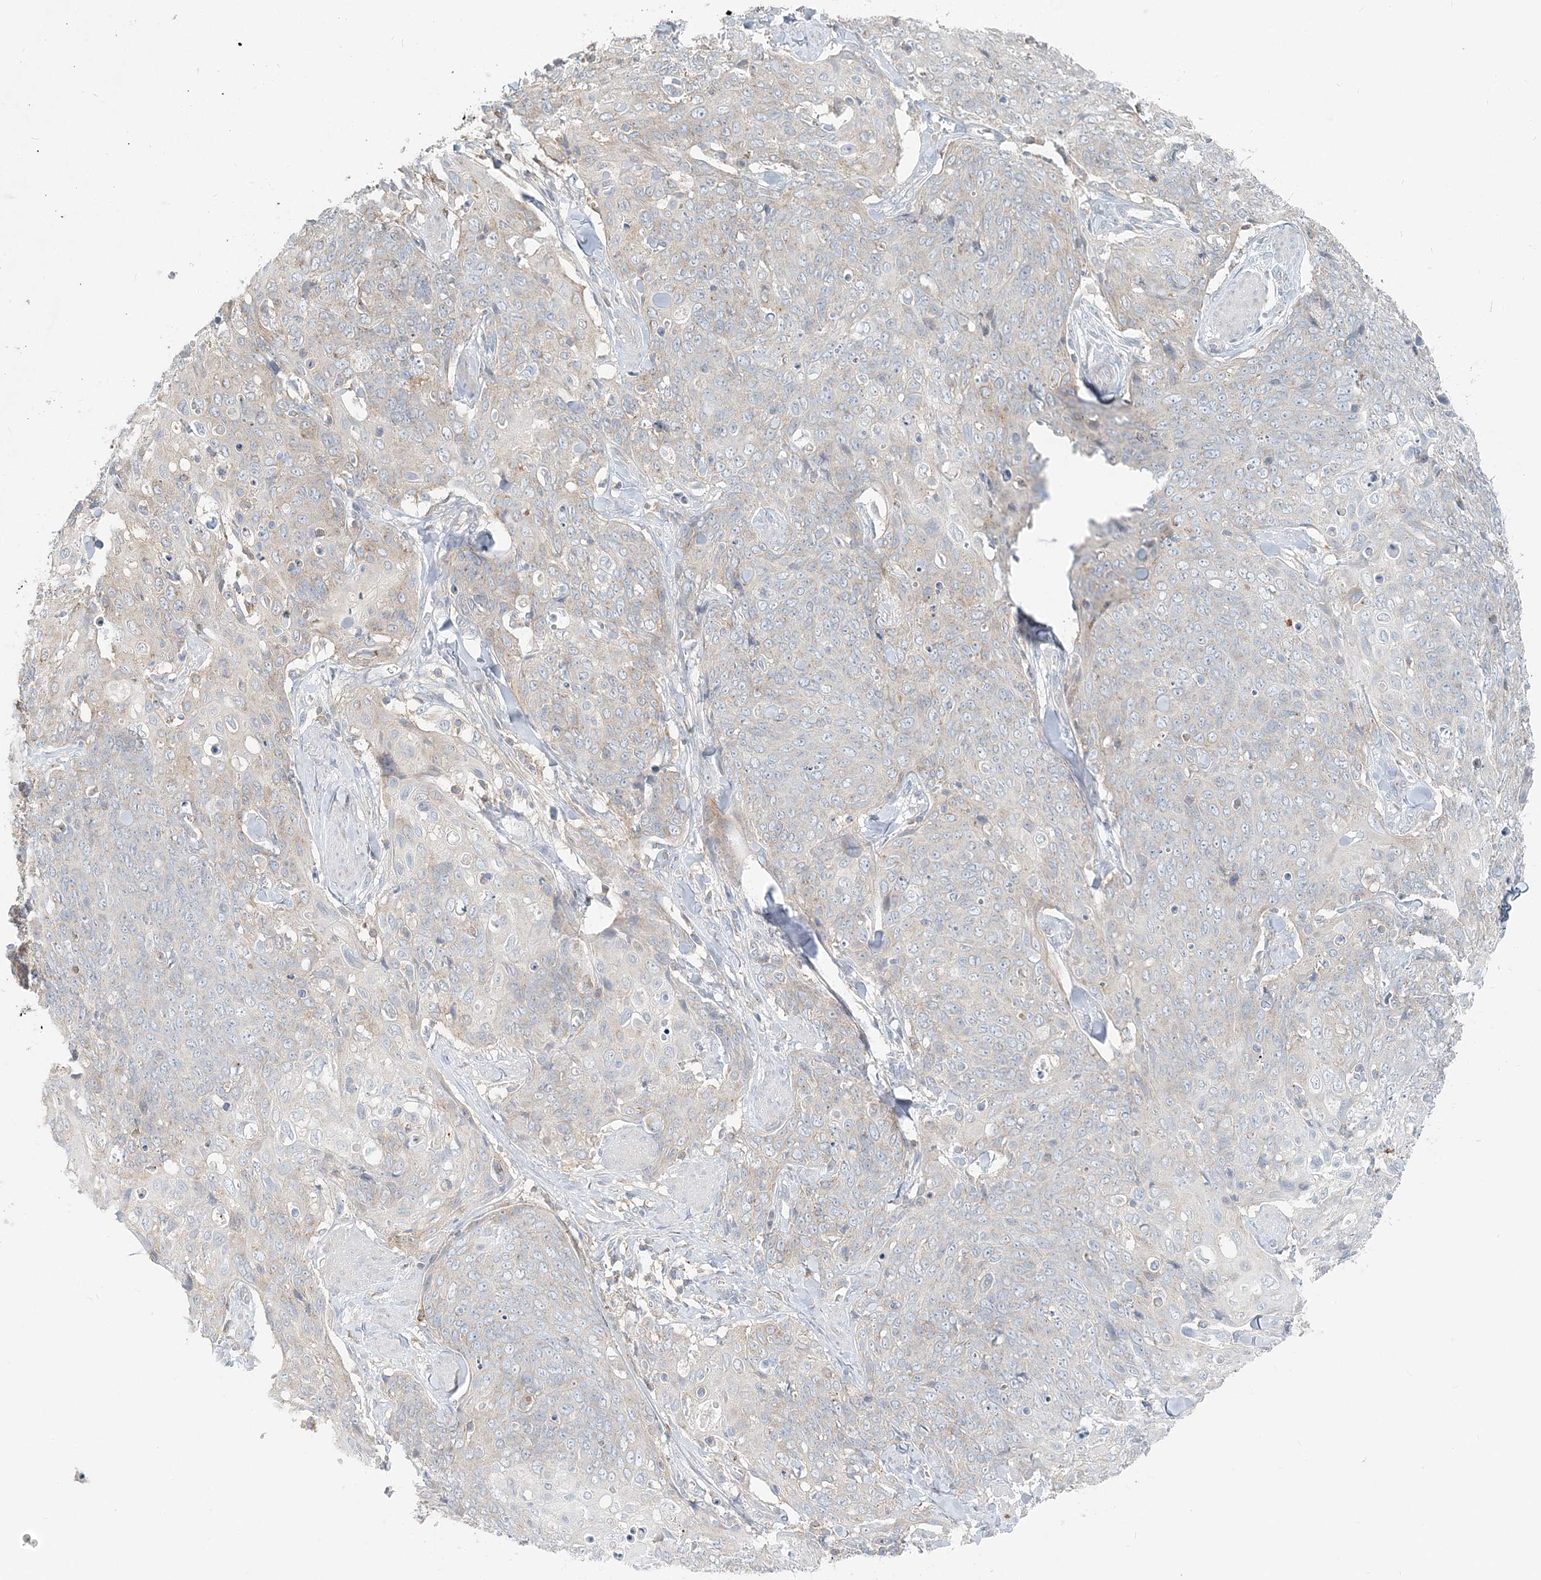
{"staining": {"intensity": "negative", "quantity": "none", "location": "none"}, "tissue": "skin cancer", "cell_type": "Tumor cells", "image_type": "cancer", "snomed": [{"axis": "morphology", "description": "Squamous cell carcinoma, NOS"}, {"axis": "topography", "description": "Skin"}, {"axis": "topography", "description": "Vulva"}], "caption": "This is an immunohistochemistry (IHC) micrograph of human skin squamous cell carcinoma. There is no staining in tumor cells.", "gene": "NAA11", "patient": {"sex": "female", "age": 85}}